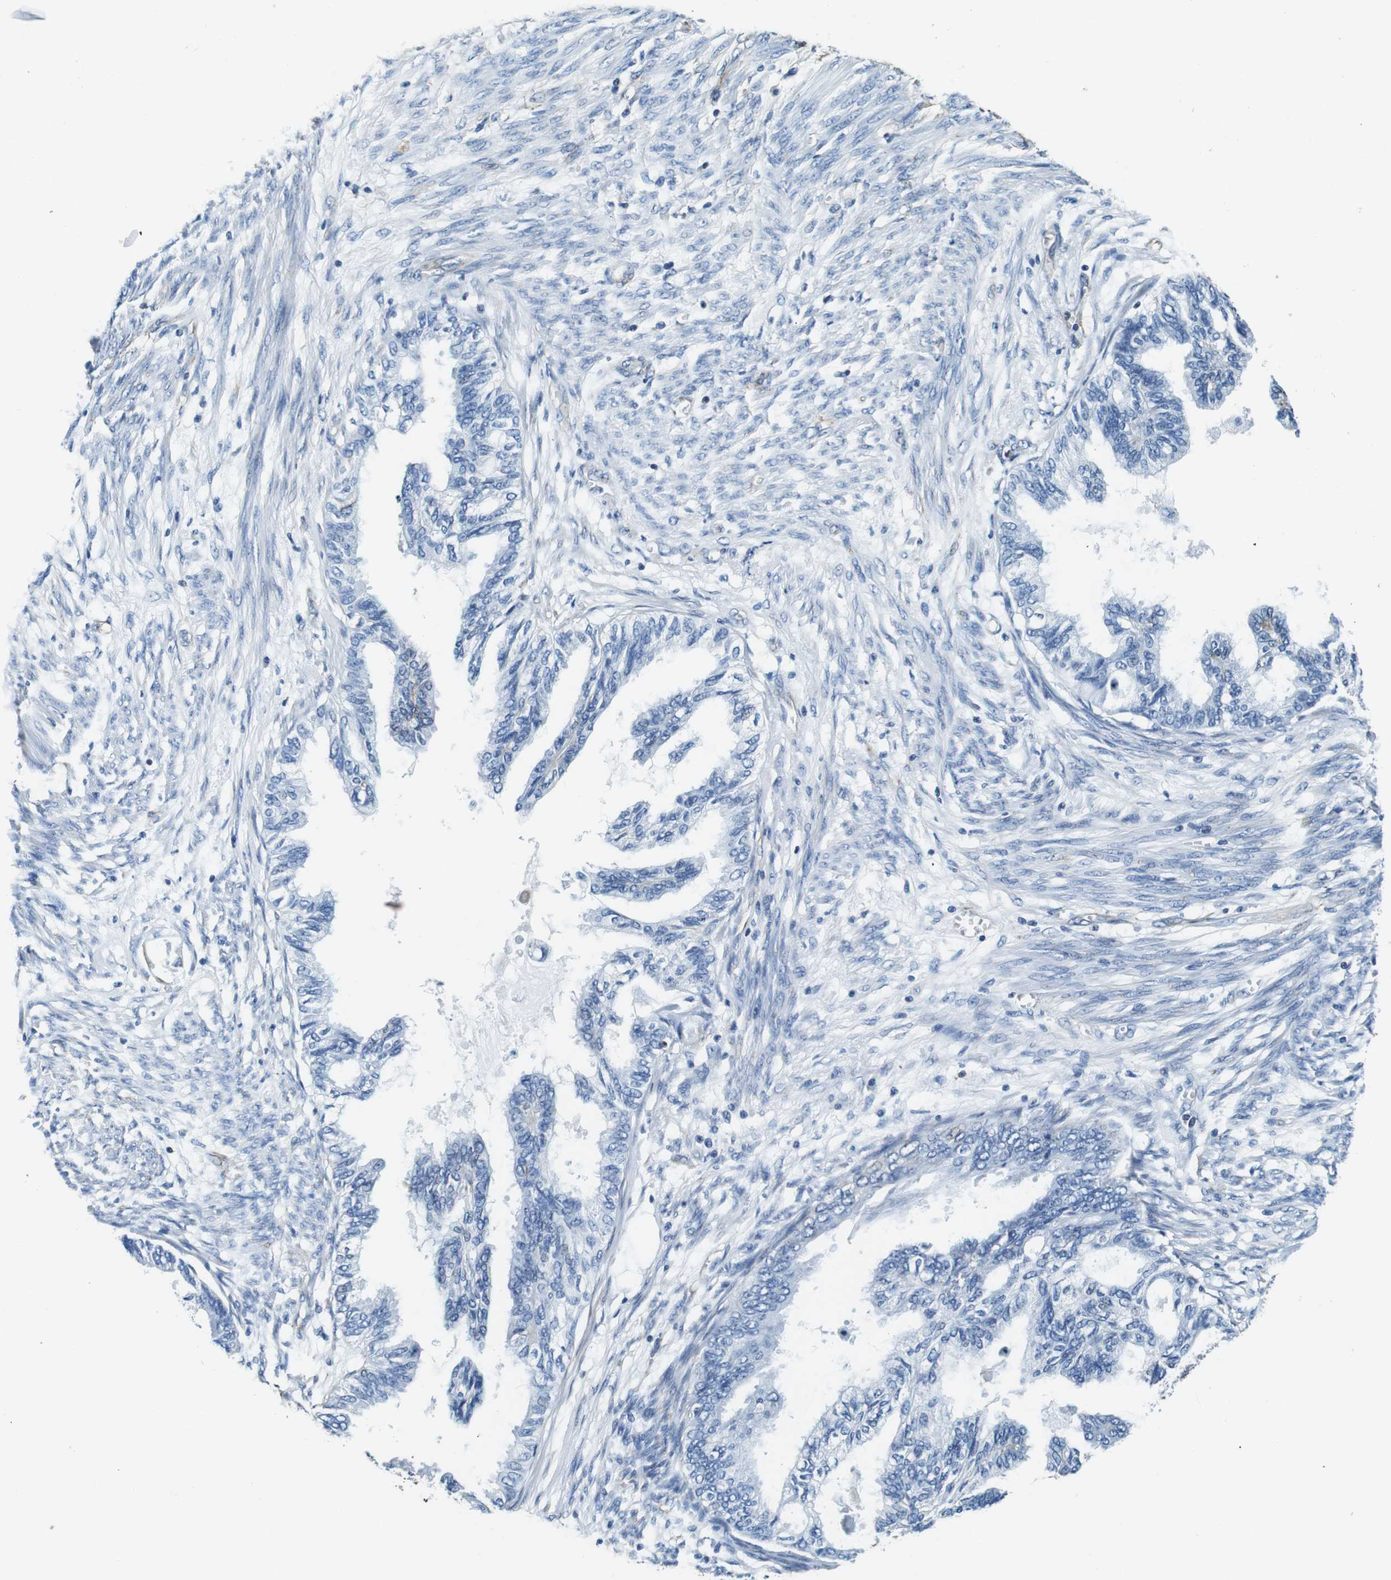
{"staining": {"intensity": "negative", "quantity": "none", "location": "none"}, "tissue": "cervical cancer", "cell_type": "Tumor cells", "image_type": "cancer", "snomed": [{"axis": "morphology", "description": "Normal tissue, NOS"}, {"axis": "morphology", "description": "Adenocarcinoma, NOS"}, {"axis": "topography", "description": "Cervix"}, {"axis": "topography", "description": "Endometrium"}], "caption": "Tumor cells show no significant protein expression in cervical cancer (adenocarcinoma).", "gene": "GJE1", "patient": {"sex": "female", "age": 86}}